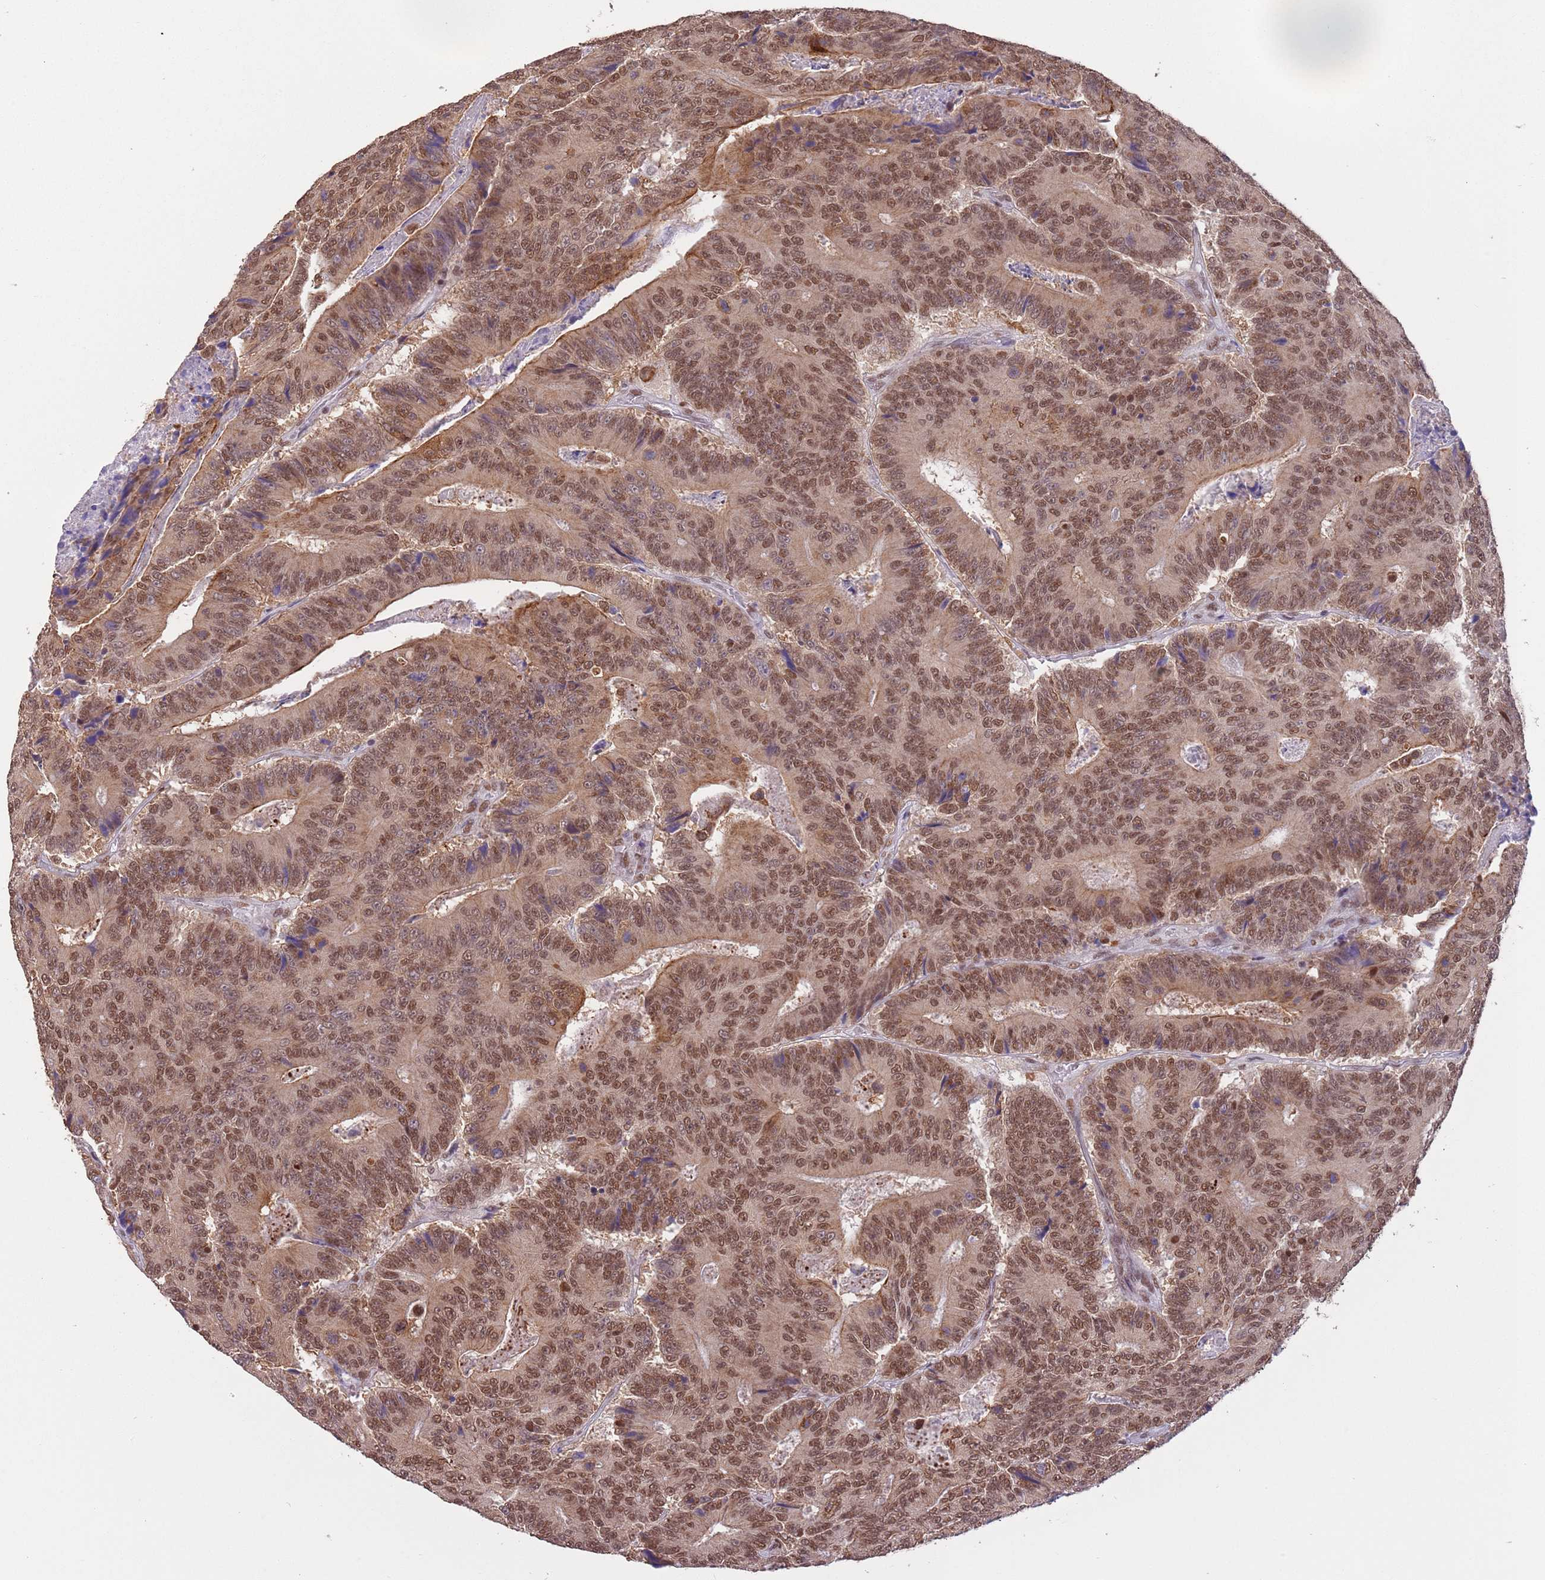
{"staining": {"intensity": "moderate", "quantity": ">75%", "location": "nuclear"}, "tissue": "colorectal cancer", "cell_type": "Tumor cells", "image_type": "cancer", "snomed": [{"axis": "morphology", "description": "Adenocarcinoma, NOS"}, {"axis": "topography", "description": "Colon"}], "caption": "A medium amount of moderate nuclear staining is seen in approximately >75% of tumor cells in colorectal cancer tissue.", "gene": "TRIM32", "patient": {"sex": "male", "age": 83}}